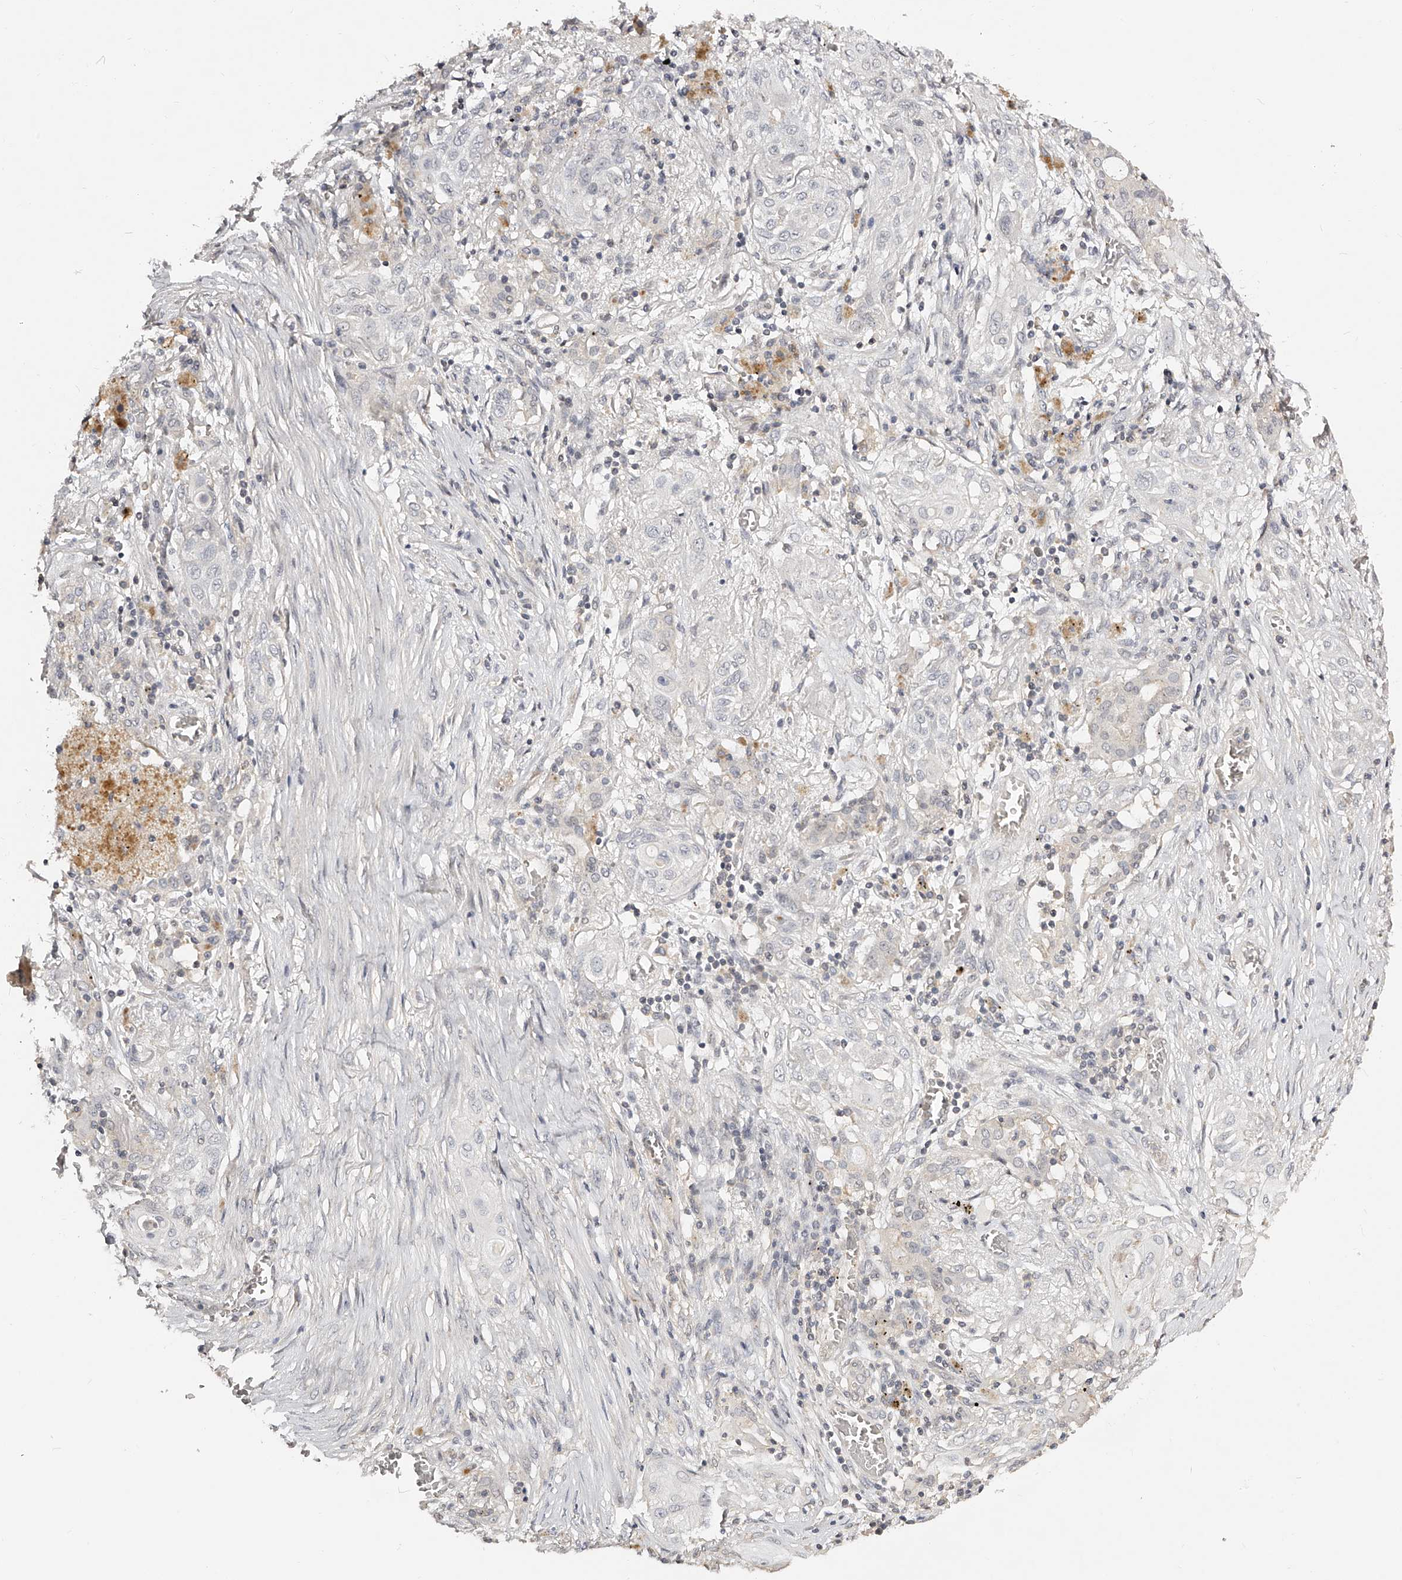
{"staining": {"intensity": "negative", "quantity": "none", "location": "none"}, "tissue": "lung cancer", "cell_type": "Tumor cells", "image_type": "cancer", "snomed": [{"axis": "morphology", "description": "Squamous cell carcinoma, NOS"}, {"axis": "topography", "description": "Lung"}], "caption": "Squamous cell carcinoma (lung) was stained to show a protein in brown. There is no significant expression in tumor cells. Brightfield microscopy of immunohistochemistry (IHC) stained with DAB (3,3'-diaminobenzidine) (brown) and hematoxylin (blue), captured at high magnification.", "gene": "ZNF789", "patient": {"sex": "female", "age": 47}}